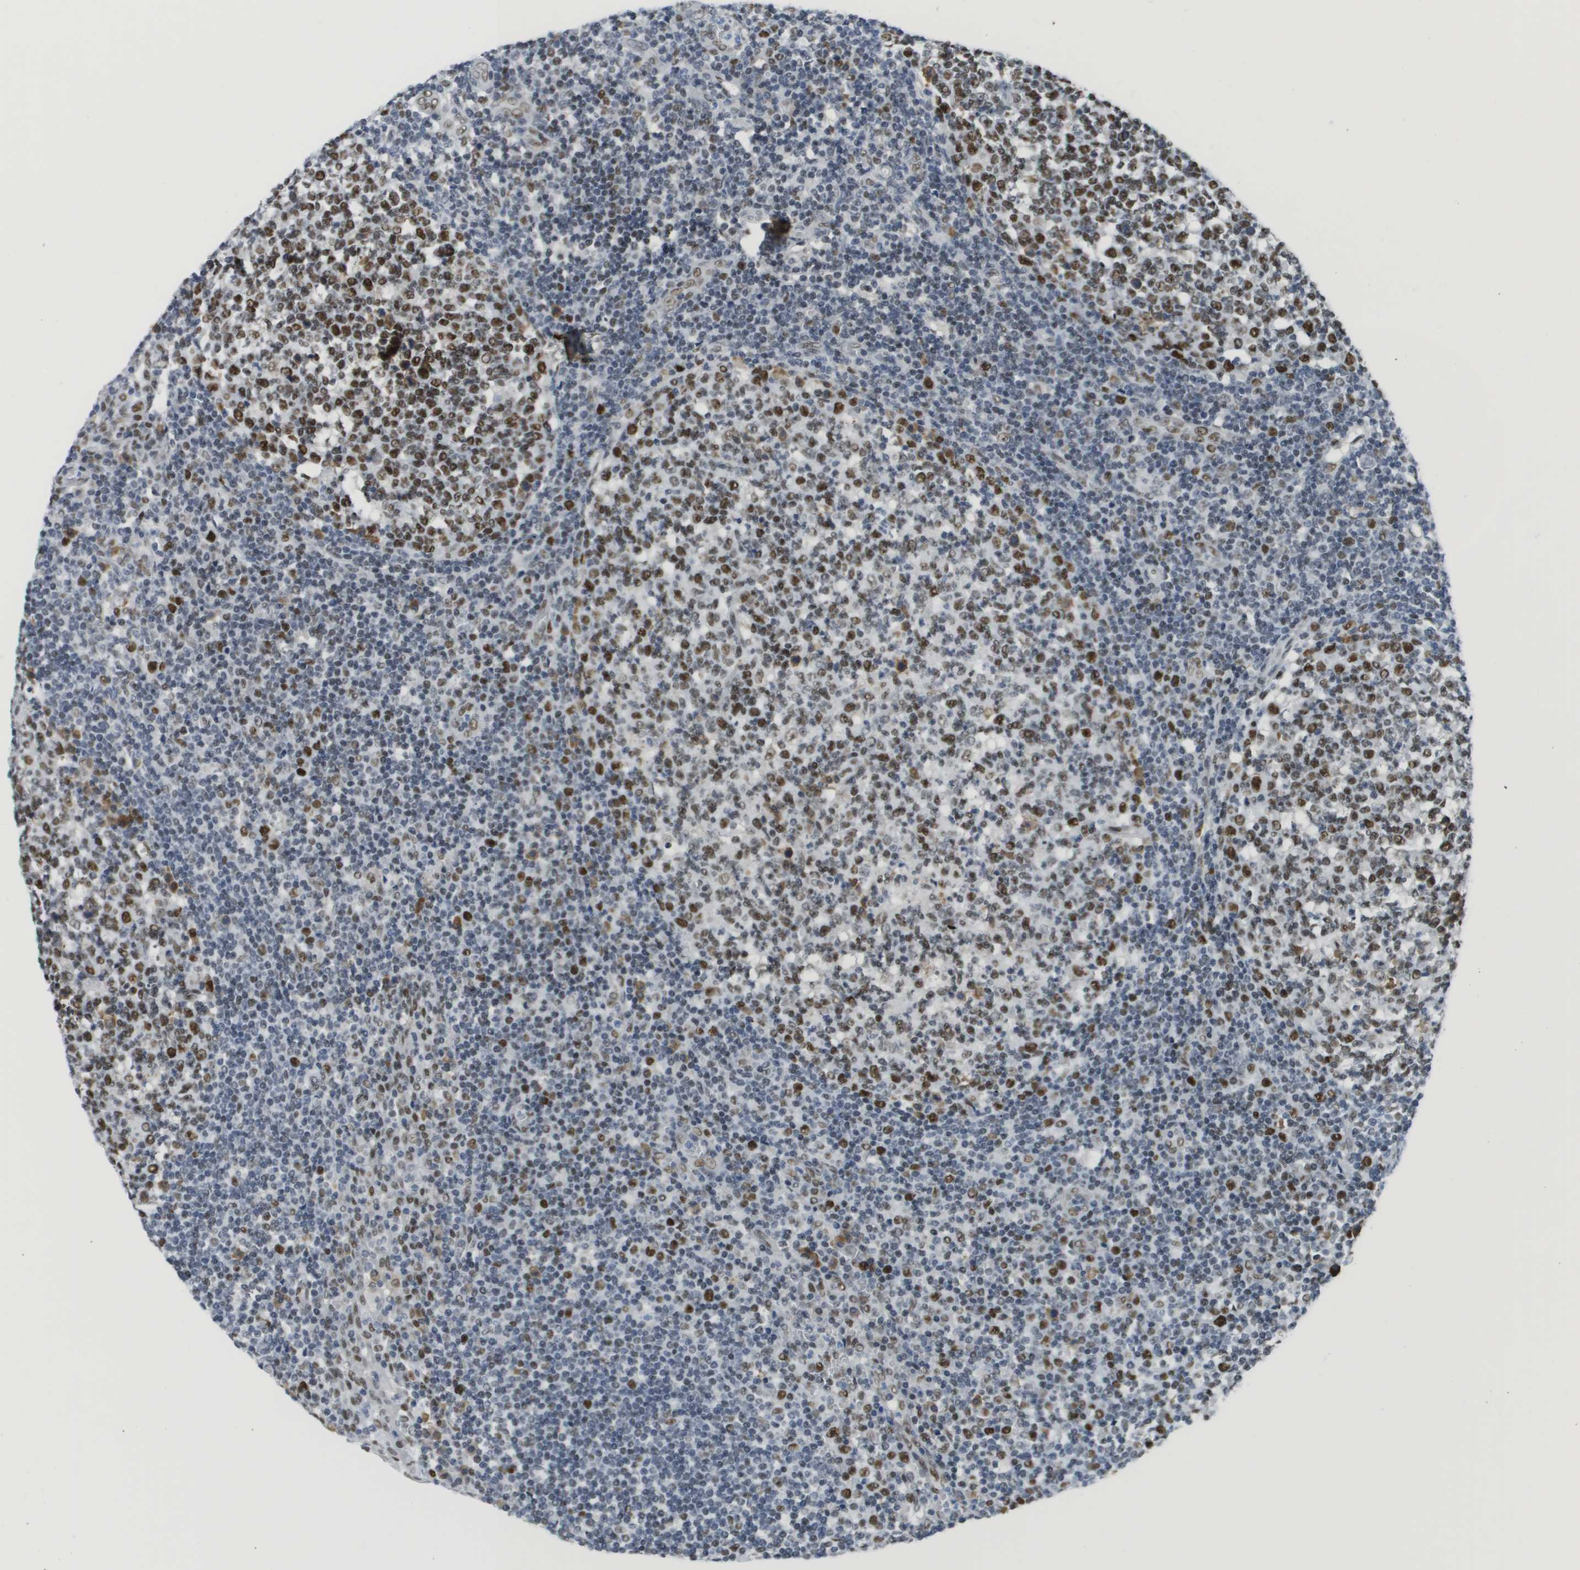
{"staining": {"intensity": "strong", "quantity": ">75%", "location": "nuclear"}, "tissue": "tonsil", "cell_type": "Germinal center cells", "image_type": "normal", "snomed": [{"axis": "morphology", "description": "Normal tissue, NOS"}, {"axis": "topography", "description": "Tonsil"}], "caption": "DAB immunohistochemical staining of benign tonsil shows strong nuclear protein staining in about >75% of germinal center cells.", "gene": "SMARCAD1", "patient": {"sex": "female", "age": 19}}